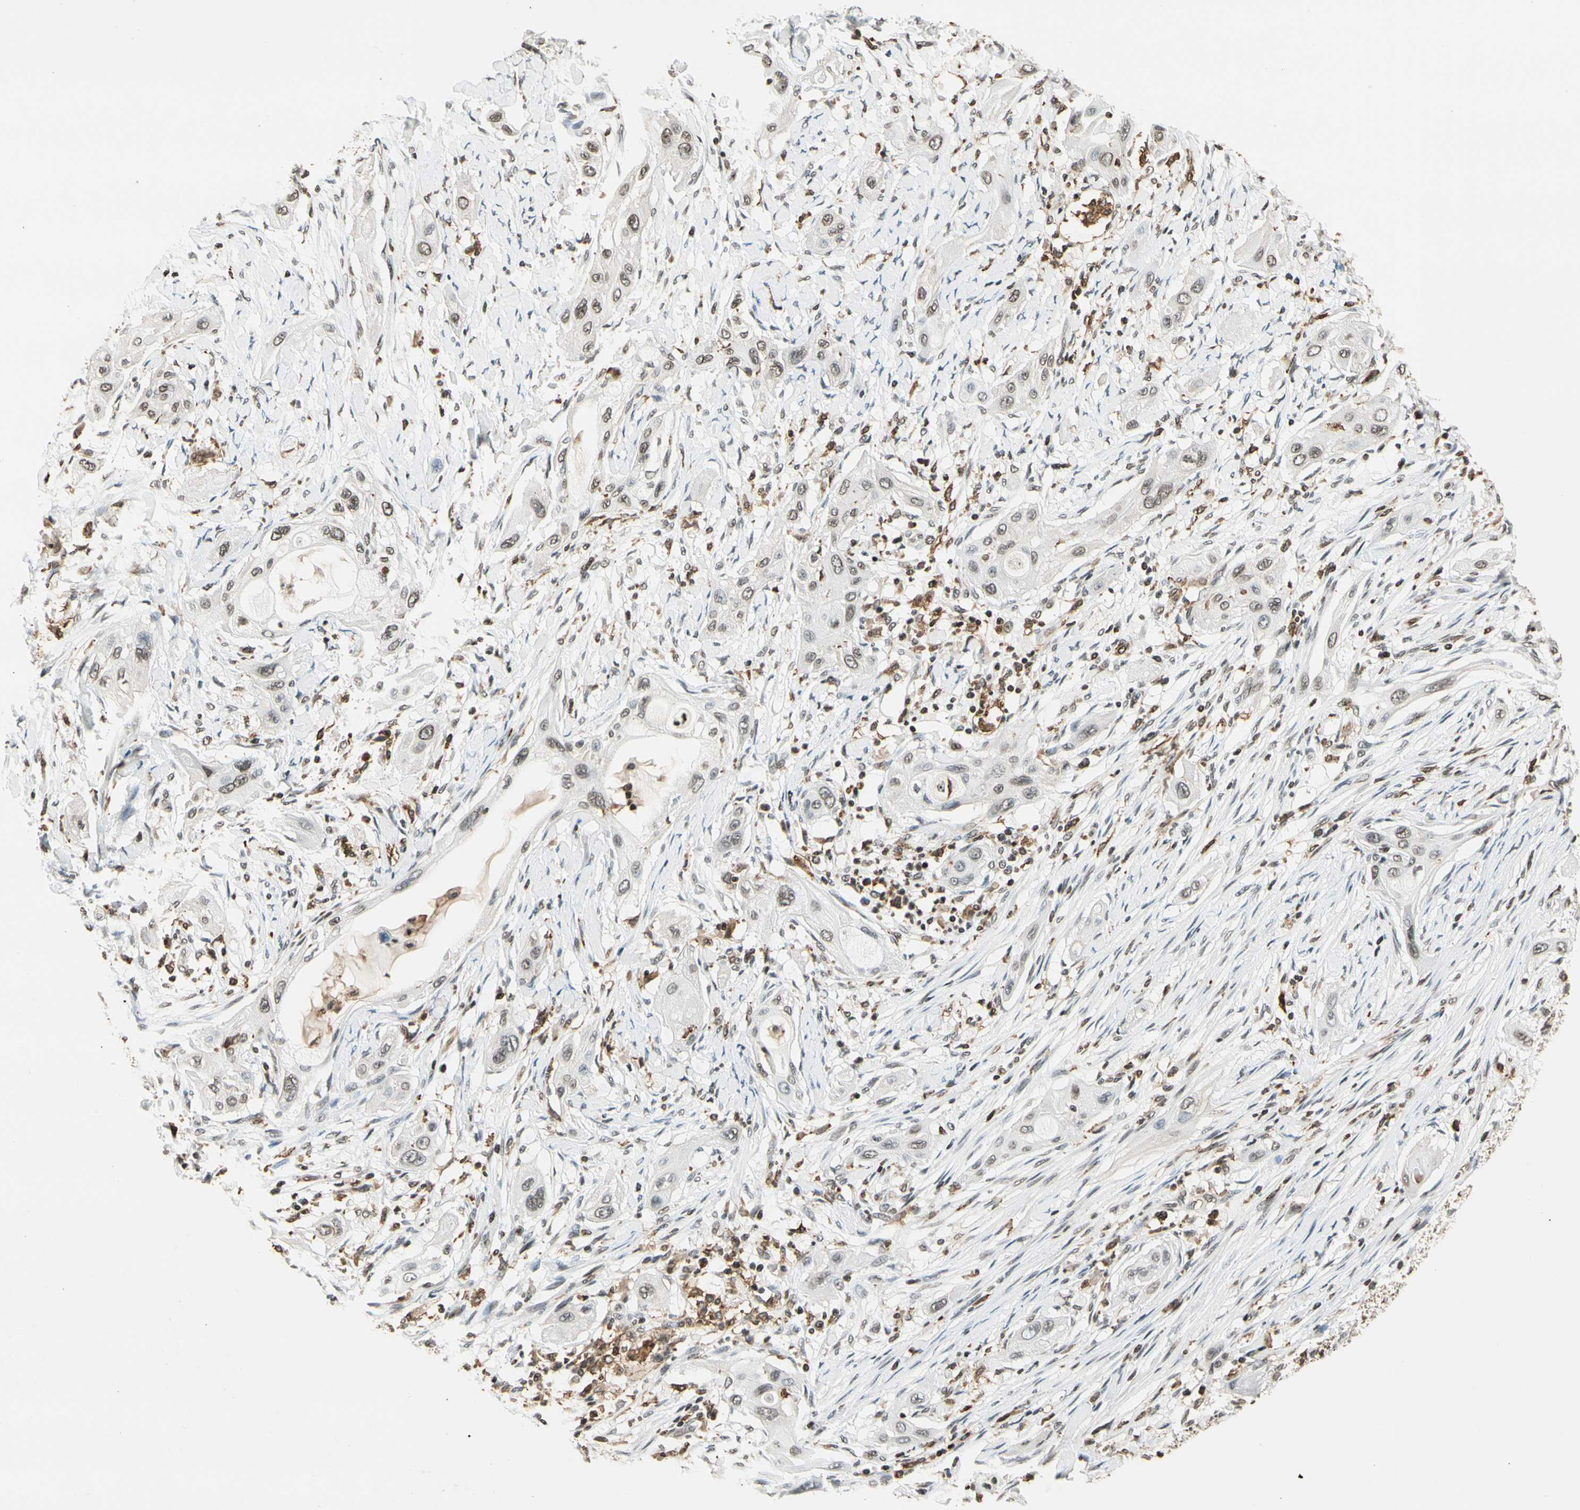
{"staining": {"intensity": "weak", "quantity": ">75%", "location": "nuclear"}, "tissue": "lung cancer", "cell_type": "Tumor cells", "image_type": "cancer", "snomed": [{"axis": "morphology", "description": "Squamous cell carcinoma, NOS"}, {"axis": "topography", "description": "Lung"}], "caption": "A brown stain highlights weak nuclear staining of a protein in lung squamous cell carcinoma tumor cells.", "gene": "FER", "patient": {"sex": "female", "age": 47}}